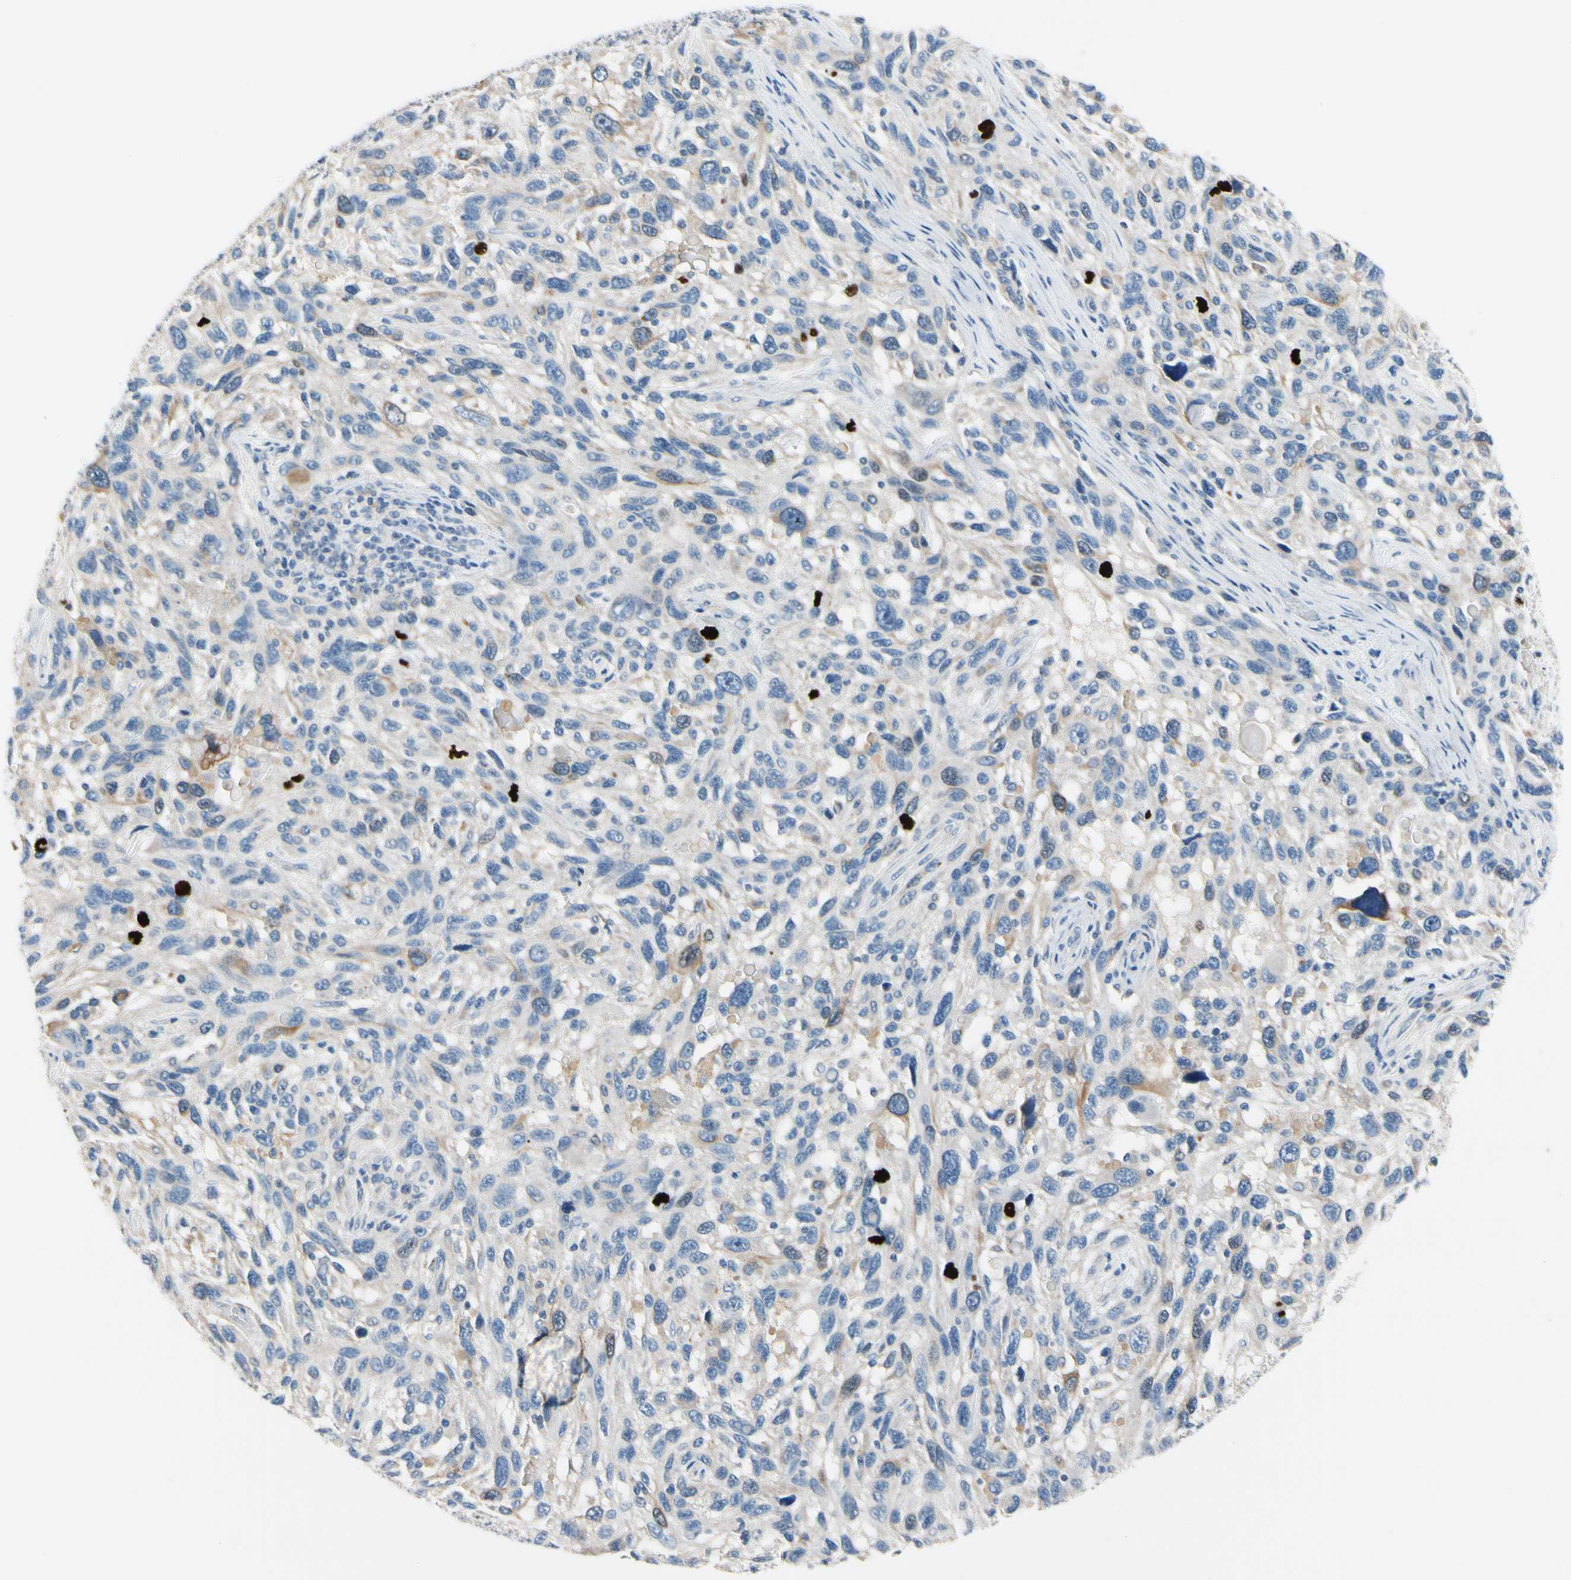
{"staining": {"intensity": "moderate", "quantity": "<25%", "location": "cytoplasmic/membranous"}, "tissue": "melanoma", "cell_type": "Tumor cells", "image_type": "cancer", "snomed": [{"axis": "morphology", "description": "Malignant melanoma, NOS"}, {"axis": "topography", "description": "Skin"}], "caption": "Tumor cells reveal low levels of moderate cytoplasmic/membranous positivity in about <25% of cells in melanoma. (Stains: DAB (3,3'-diaminobenzidine) in brown, nuclei in blue, Microscopy: brightfield microscopy at high magnification).", "gene": "CKAP2", "patient": {"sex": "male", "age": 53}}